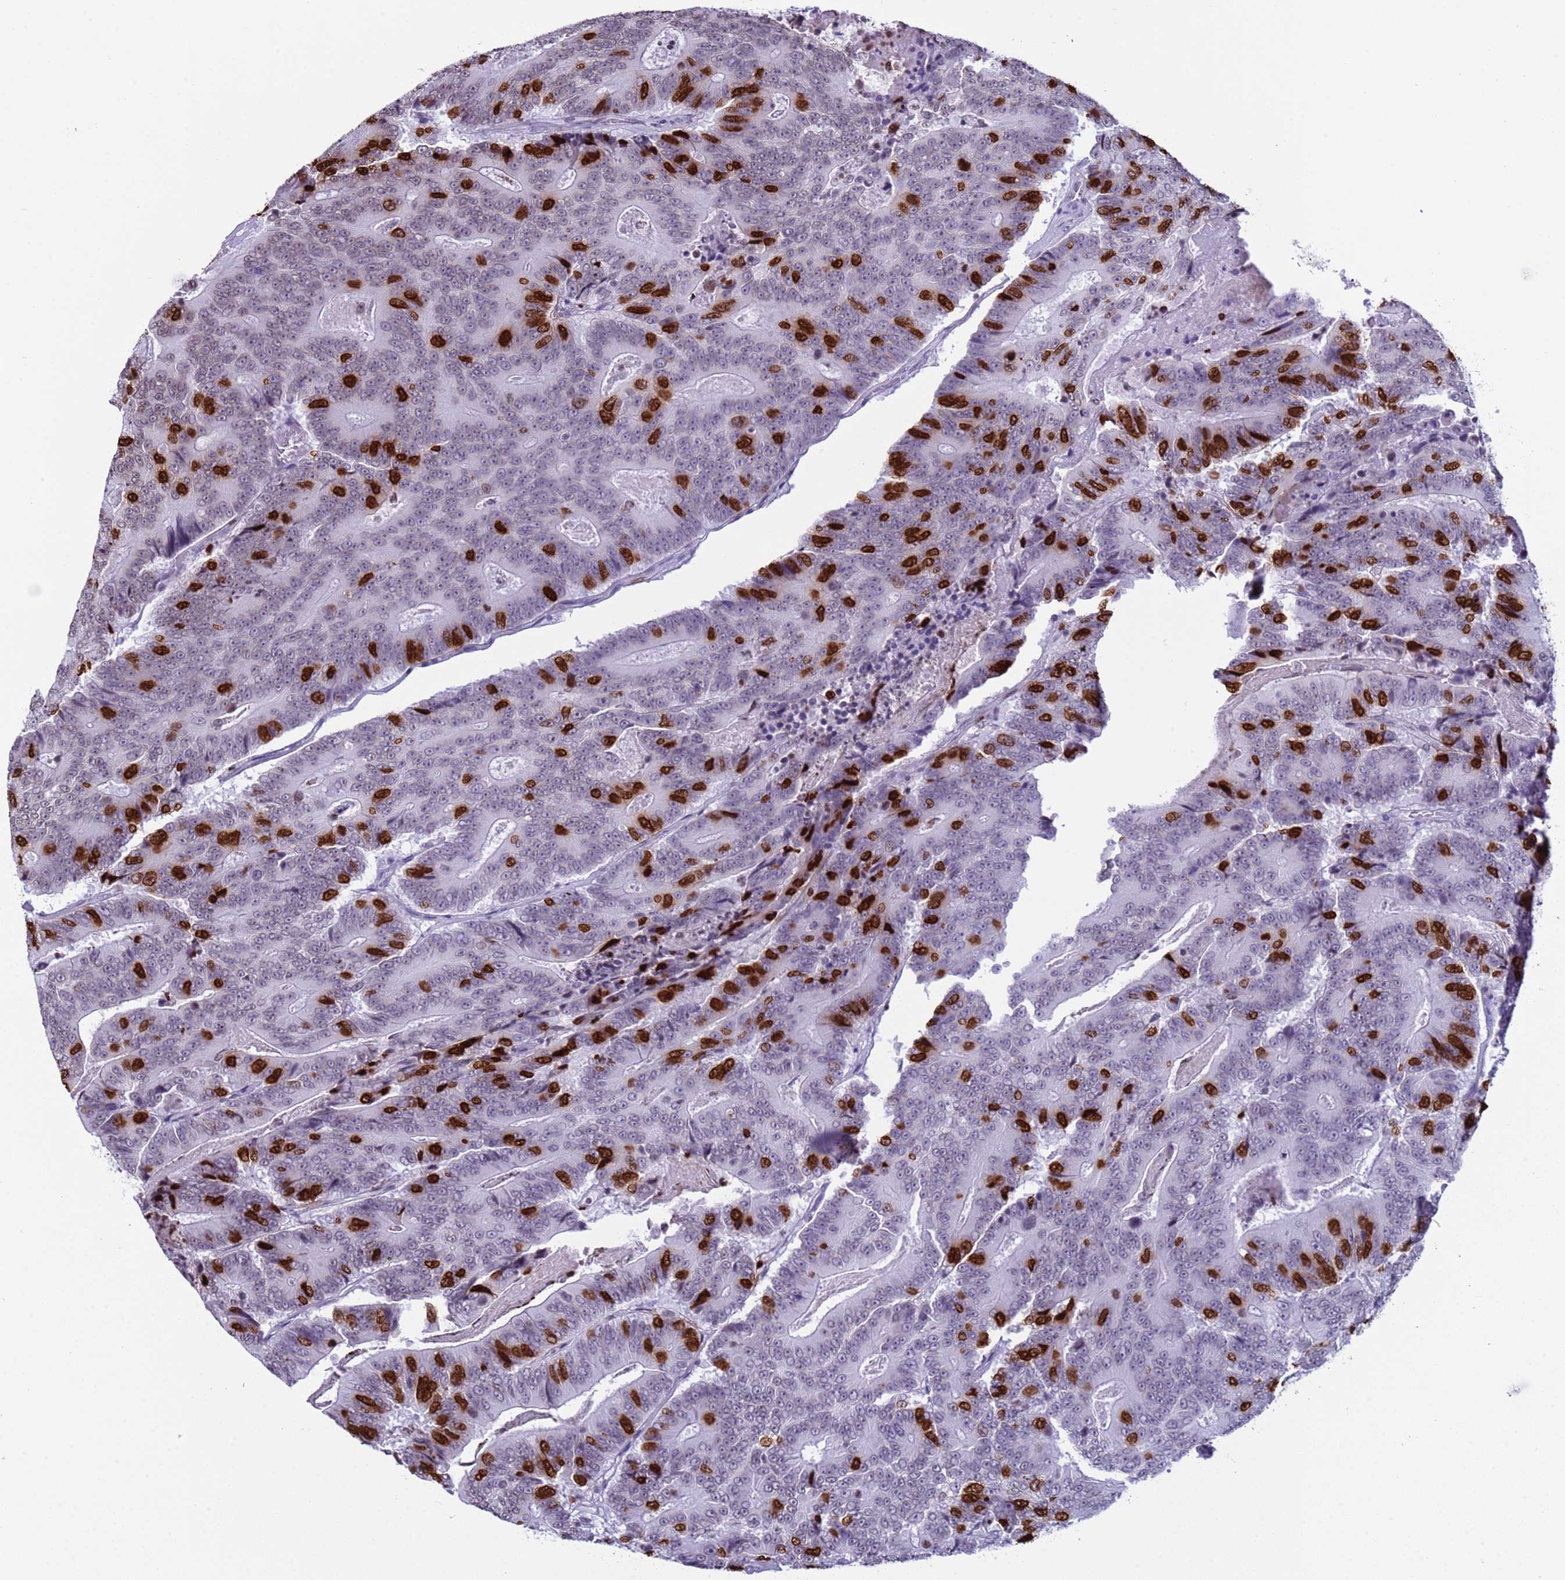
{"staining": {"intensity": "strong", "quantity": "<25%", "location": "nuclear"}, "tissue": "colorectal cancer", "cell_type": "Tumor cells", "image_type": "cancer", "snomed": [{"axis": "morphology", "description": "Adenocarcinoma, NOS"}, {"axis": "topography", "description": "Colon"}], "caption": "The photomicrograph reveals staining of colorectal adenocarcinoma, revealing strong nuclear protein expression (brown color) within tumor cells. (IHC, brightfield microscopy, high magnification).", "gene": "H4C8", "patient": {"sex": "male", "age": 83}}